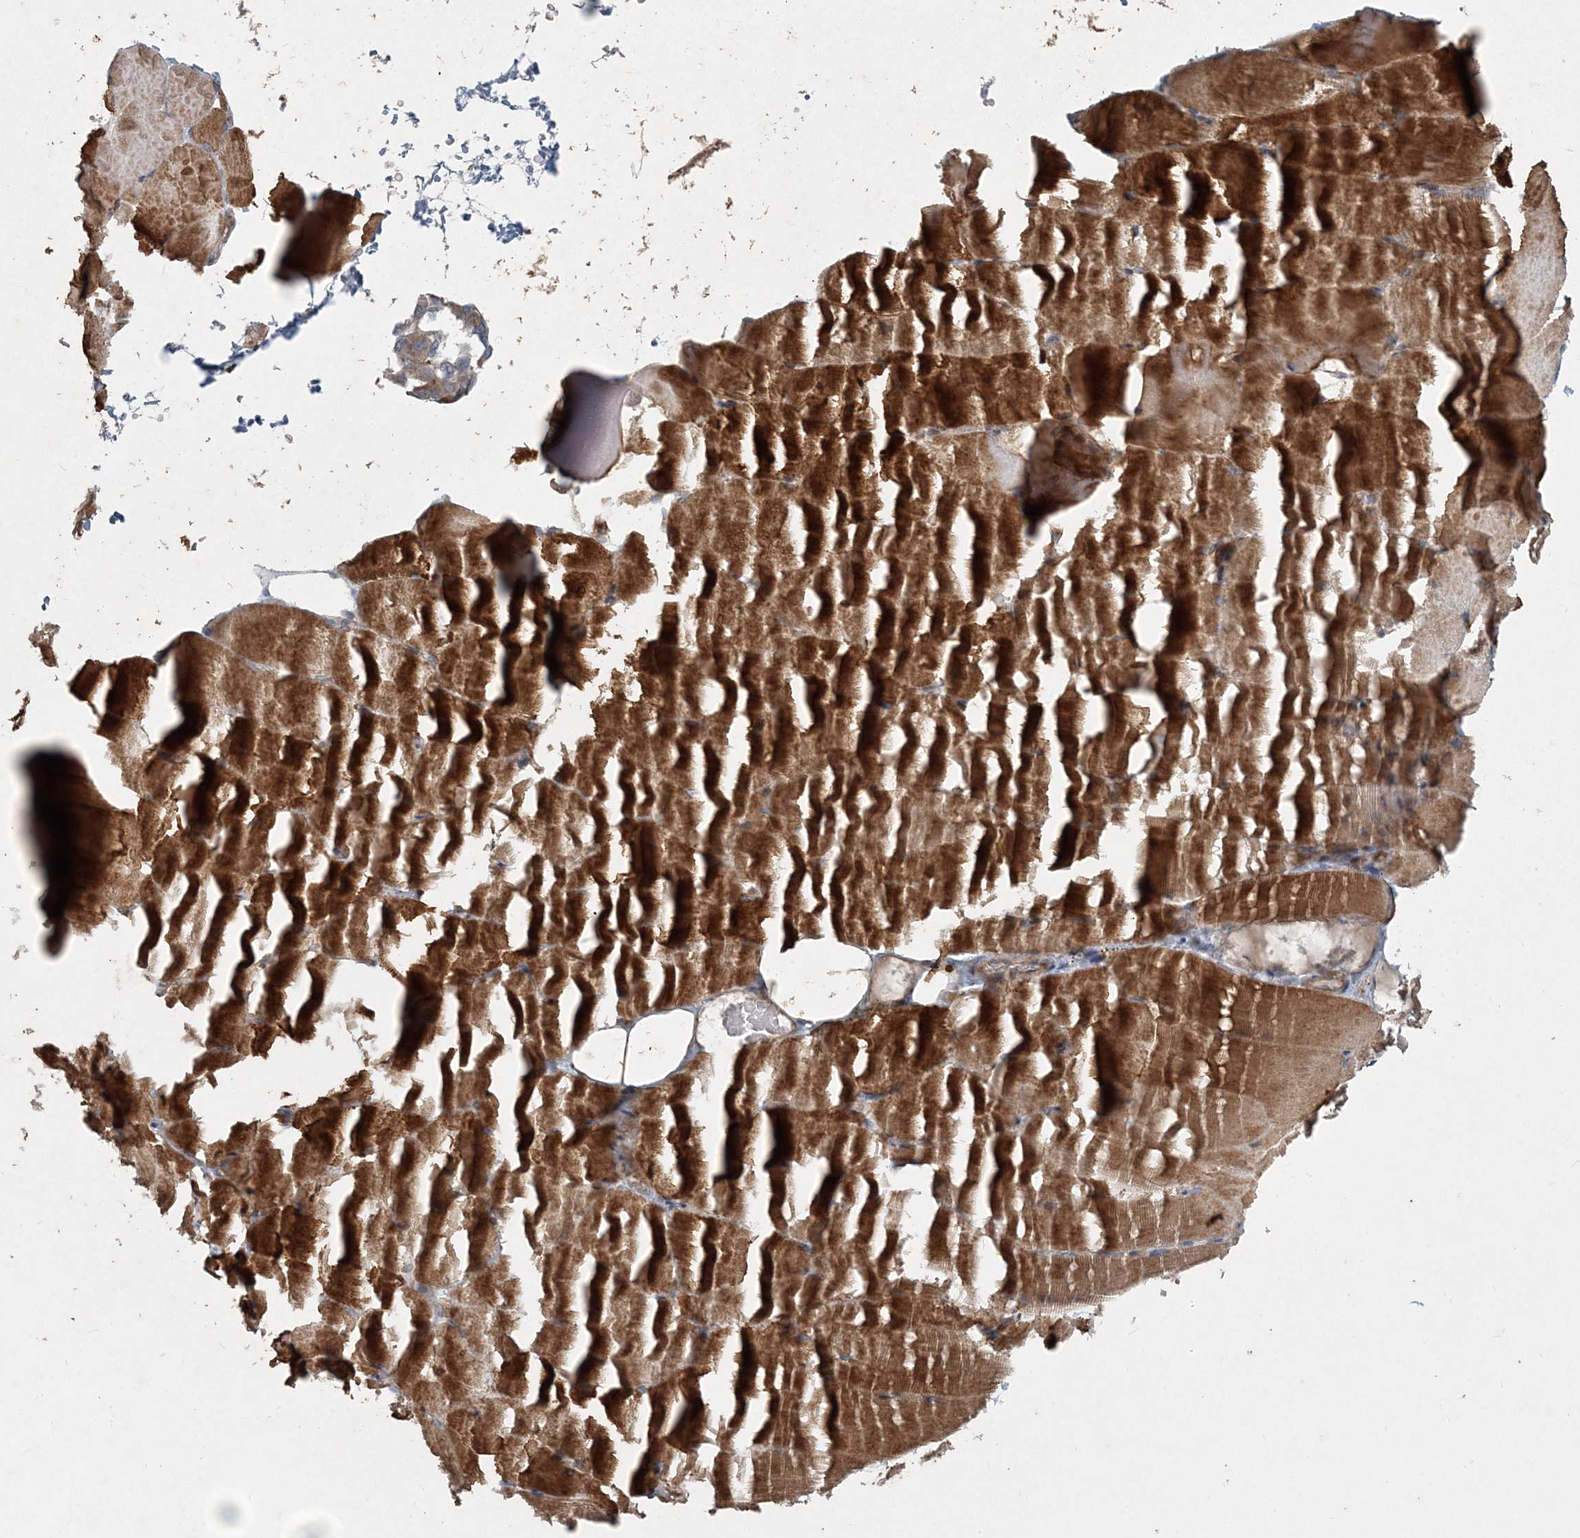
{"staining": {"intensity": "strong", "quantity": ">75%", "location": "cytoplasmic/membranous"}, "tissue": "skeletal muscle", "cell_type": "Myocytes", "image_type": "normal", "snomed": [{"axis": "morphology", "description": "Normal tissue, NOS"}, {"axis": "topography", "description": "Skeletal muscle"}, {"axis": "topography", "description": "Parathyroid gland"}], "caption": "IHC histopathology image of normal skeletal muscle stained for a protein (brown), which displays high levels of strong cytoplasmic/membranous expression in about >75% of myocytes.", "gene": "INTU", "patient": {"sex": "female", "age": 37}}